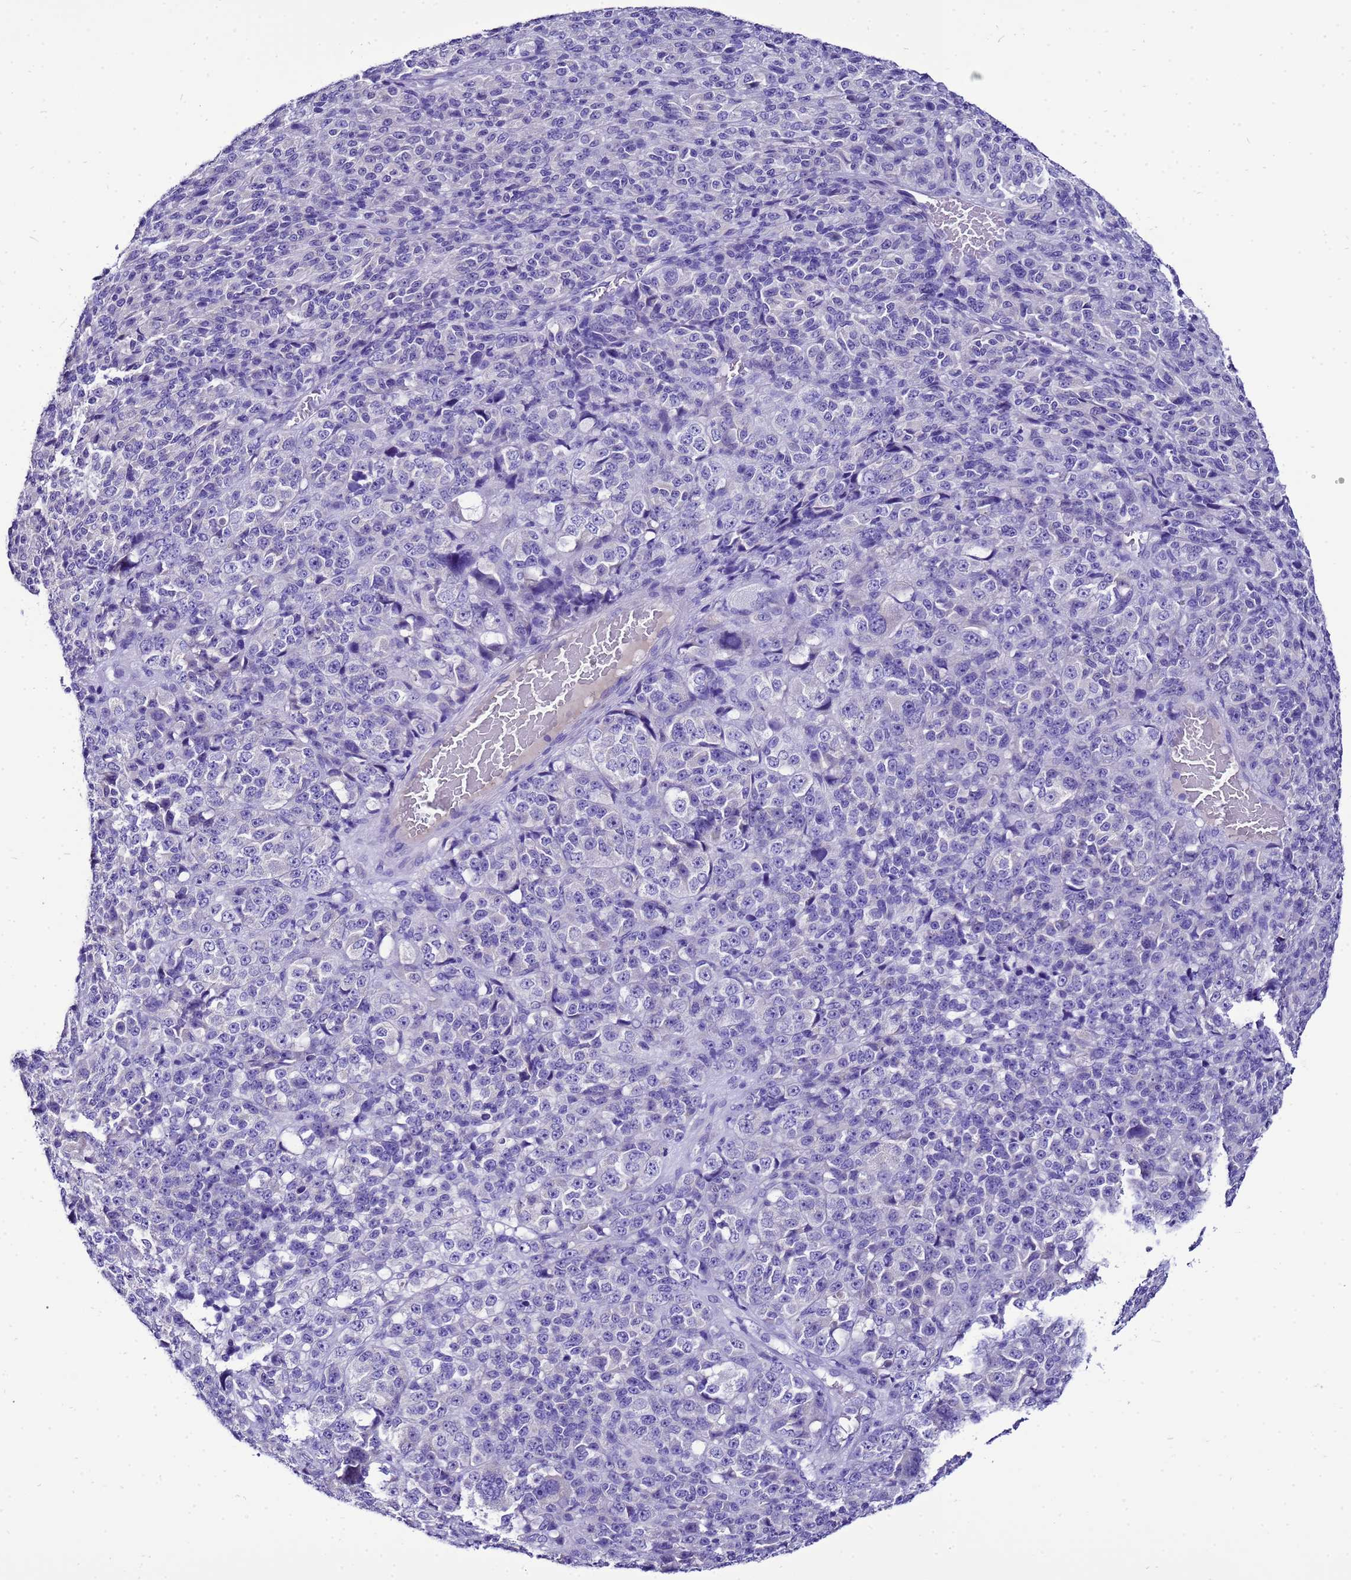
{"staining": {"intensity": "negative", "quantity": "none", "location": "none"}, "tissue": "melanoma", "cell_type": "Tumor cells", "image_type": "cancer", "snomed": [{"axis": "morphology", "description": "Malignant melanoma, Metastatic site"}, {"axis": "topography", "description": "Brain"}], "caption": "Immunohistochemical staining of human melanoma exhibits no significant expression in tumor cells. (DAB (3,3'-diaminobenzidine) immunohistochemistry visualized using brightfield microscopy, high magnification).", "gene": "BEST2", "patient": {"sex": "female", "age": 56}}